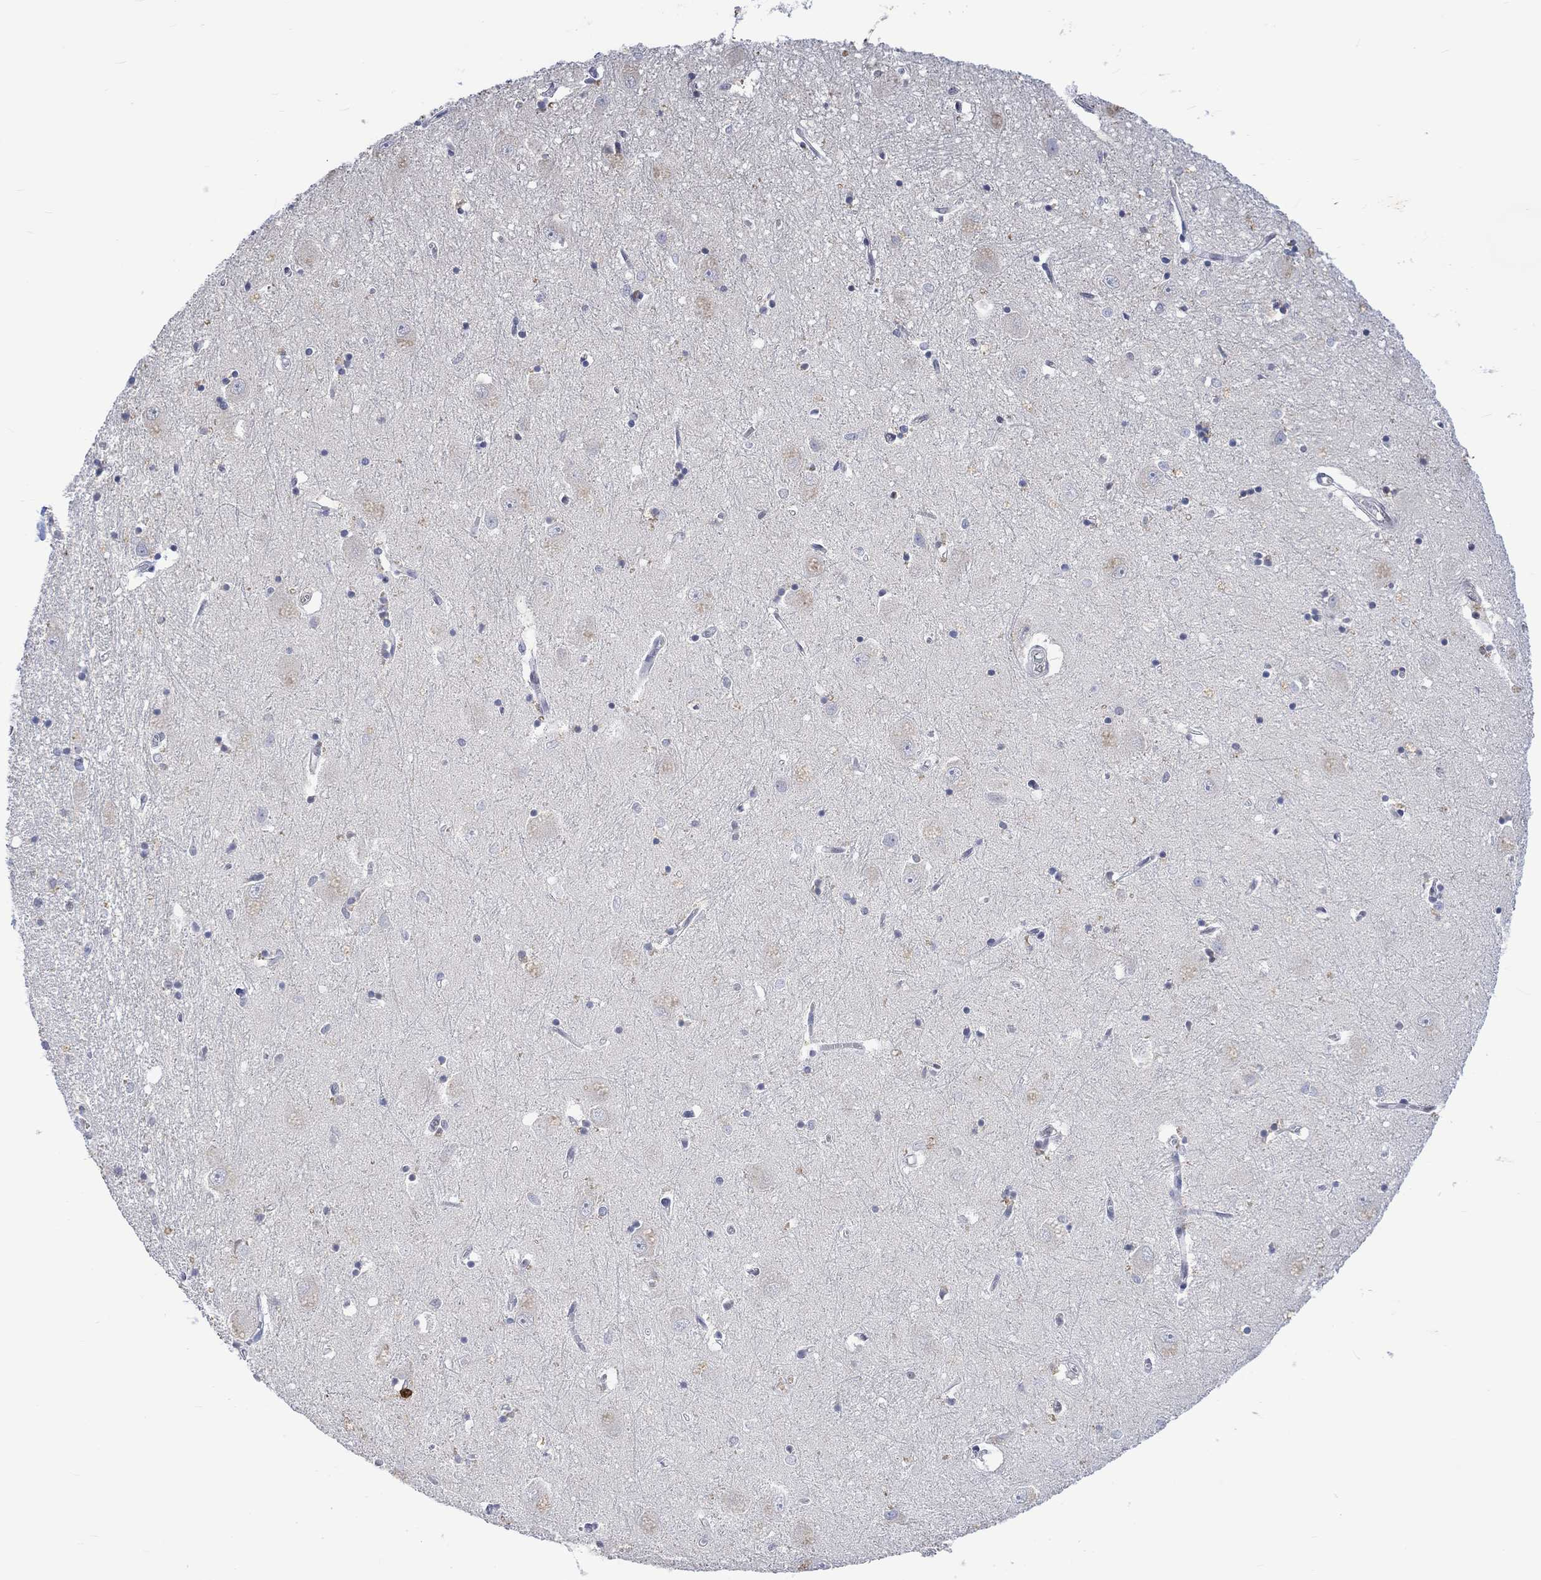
{"staining": {"intensity": "negative", "quantity": "none", "location": "none"}, "tissue": "caudate", "cell_type": "Glial cells", "image_type": "normal", "snomed": [{"axis": "morphology", "description": "Normal tissue, NOS"}, {"axis": "topography", "description": "Lateral ventricle wall"}], "caption": "High magnification brightfield microscopy of normal caudate stained with DAB (brown) and counterstained with hematoxylin (blue): glial cells show no significant expression. (DAB (3,3'-diaminobenzidine) immunohistochemistry, high magnification).", "gene": "RAD54L2", "patient": {"sex": "male", "age": 54}}